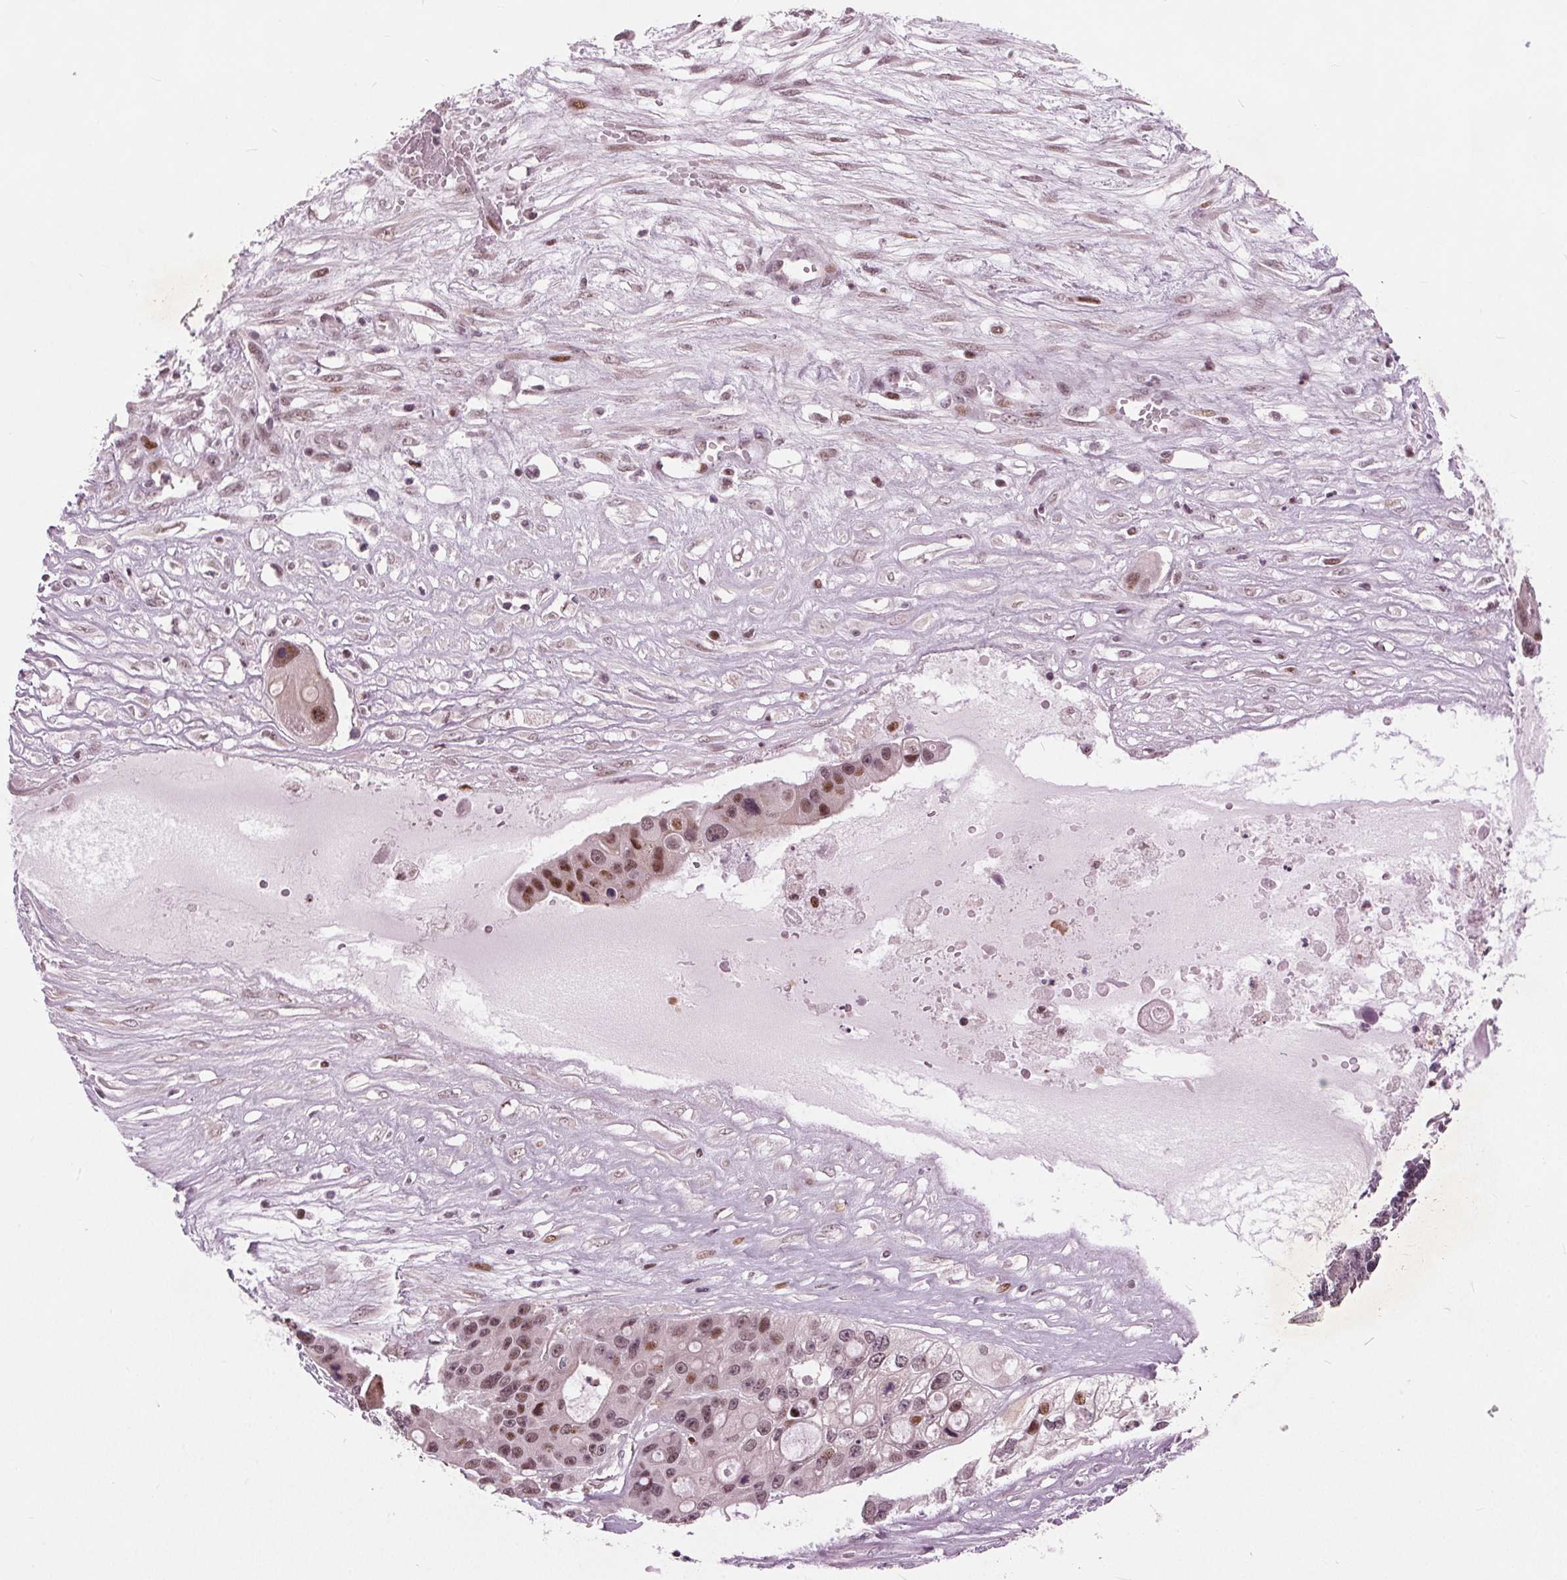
{"staining": {"intensity": "moderate", "quantity": ">75%", "location": "nuclear"}, "tissue": "ovarian cancer", "cell_type": "Tumor cells", "image_type": "cancer", "snomed": [{"axis": "morphology", "description": "Cystadenocarcinoma, serous, NOS"}, {"axis": "topography", "description": "Ovary"}], "caption": "Human ovarian cancer stained with a protein marker reveals moderate staining in tumor cells.", "gene": "TTC34", "patient": {"sex": "female", "age": 56}}